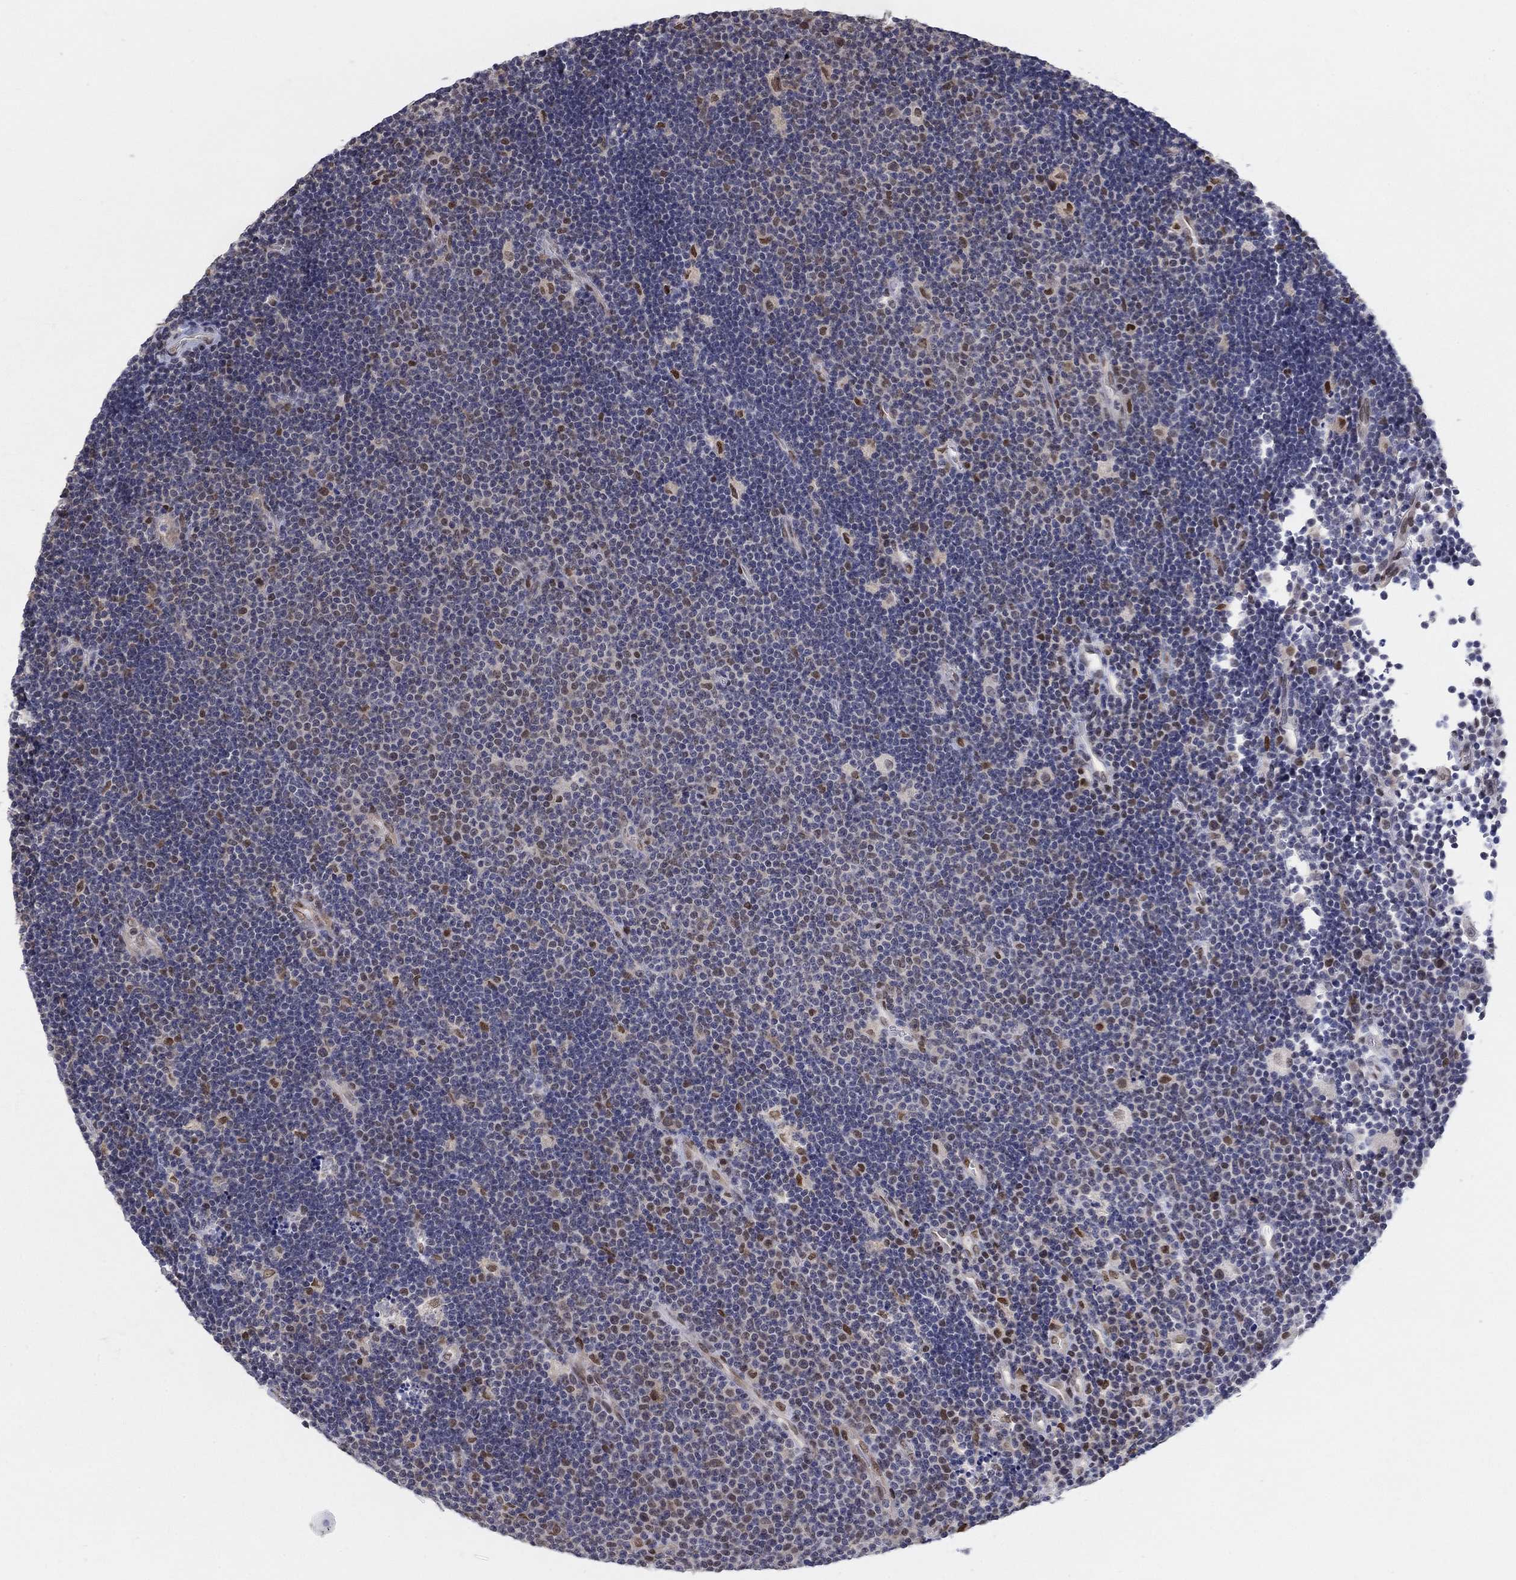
{"staining": {"intensity": "moderate", "quantity": "<25%", "location": "nuclear"}, "tissue": "lymphoma", "cell_type": "Tumor cells", "image_type": "cancer", "snomed": [{"axis": "morphology", "description": "Malignant lymphoma, non-Hodgkin's type, Low grade"}, {"axis": "topography", "description": "Brain"}], "caption": "Protein positivity by immunohistochemistry (IHC) exhibits moderate nuclear positivity in about <25% of tumor cells in lymphoma. Using DAB (brown) and hematoxylin (blue) stains, captured at high magnification using brightfield microscopy.", "gene": "CENPE", "patient": {"sex": "female", "age": 66}}